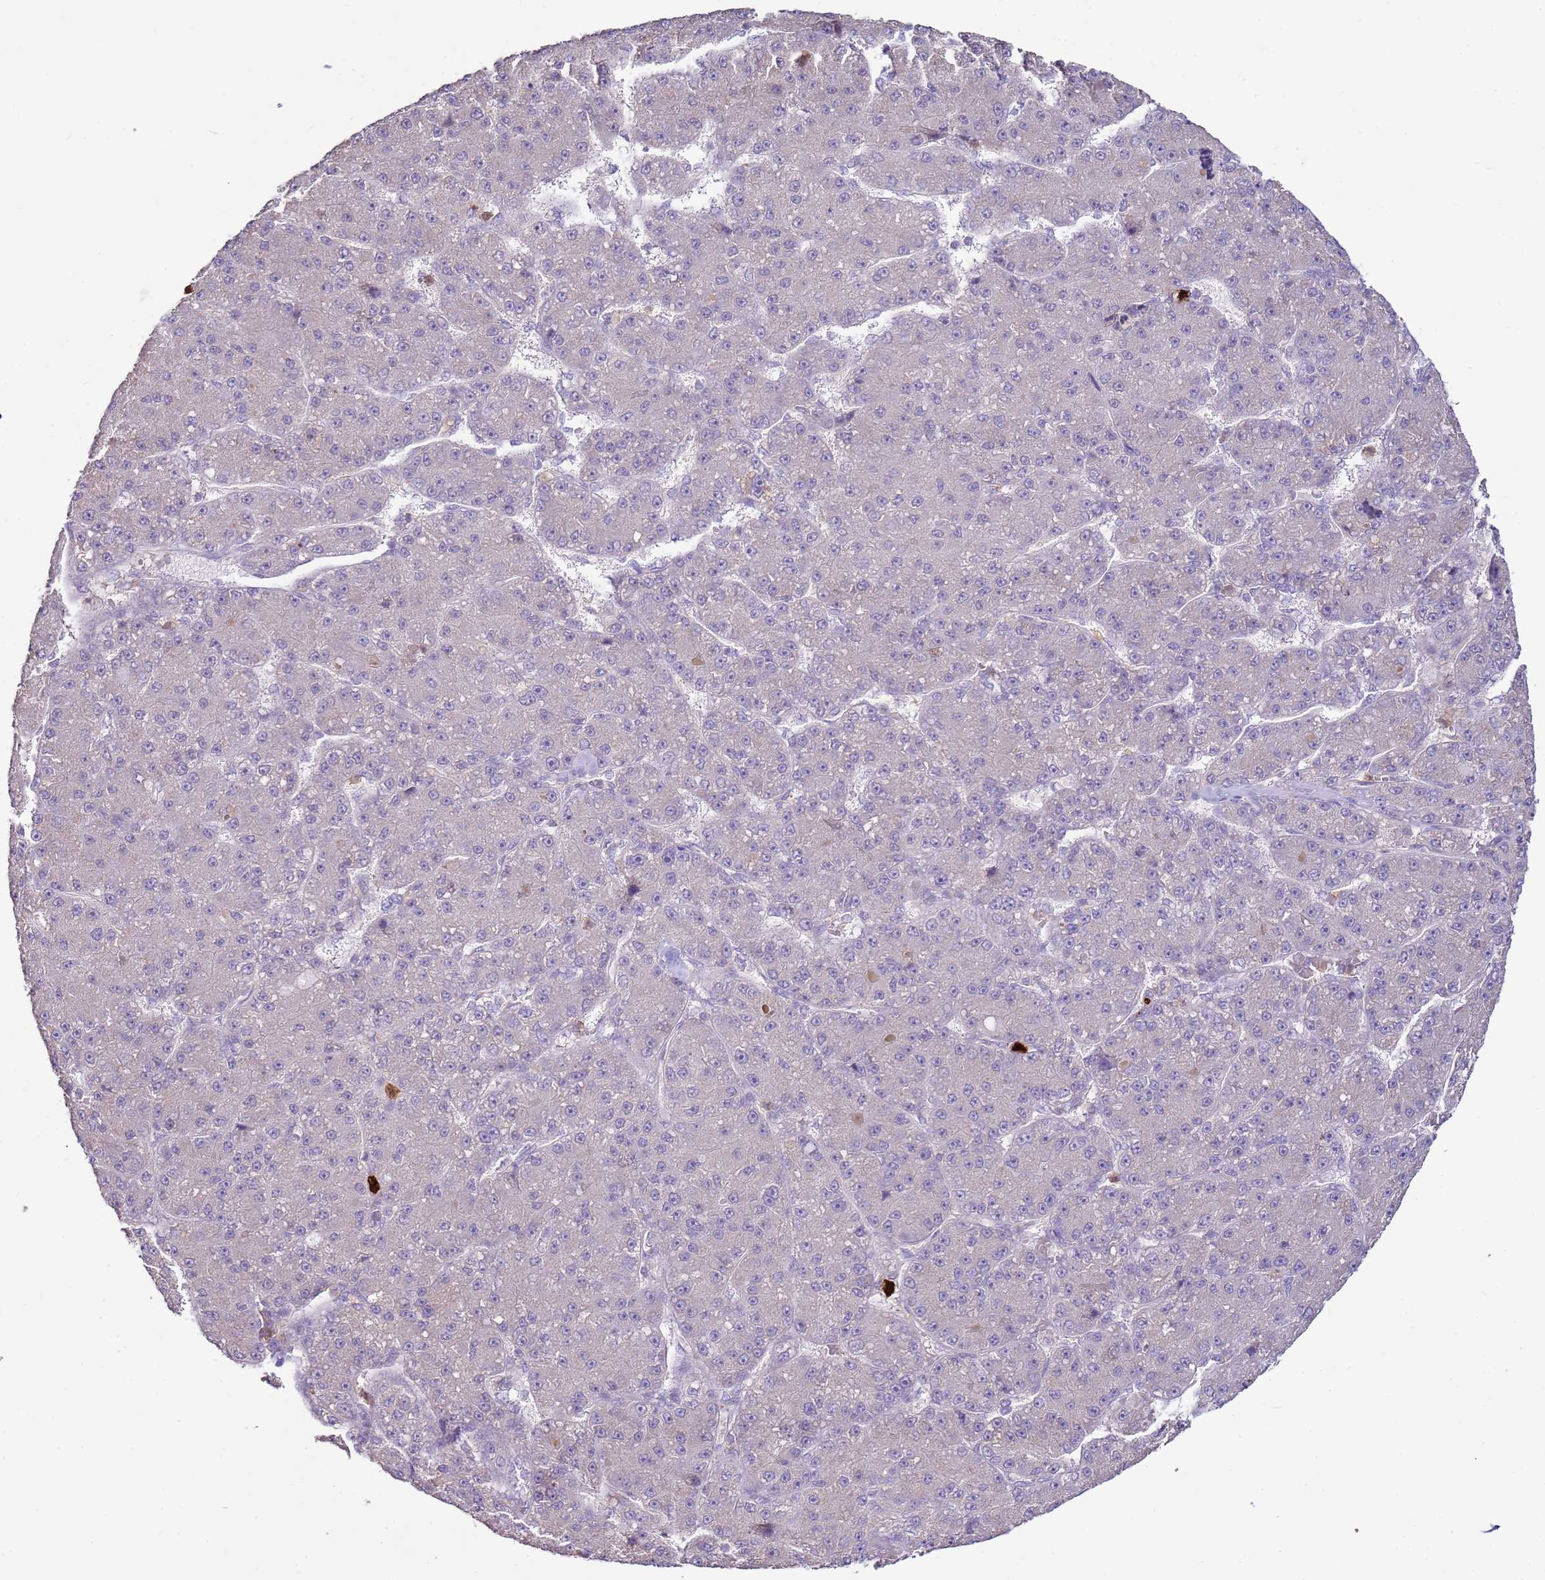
{"staining": {"intensity": "negative", "quantity": "none", "location": "none"}, "tissue": "liver cancer", "cell_type": "Tumor cells", "image_type": "cancer", "snomed": [{"axis": "morphology", "description": "Carcinoma, Hepatocellular, NOS"}, {"axis": "topography", "description": "Liver"}], "caption": "High magnification brightfield microscopy of liver hepatocellular carcinoma stained with DAB (3,3'-diaminobenzidine) (brown) and counterstained with hematoxylin (blue): tumor cells show no significant expression.", "gene": "IL2RG", "patient": {"sex": "male", "age": 67}}